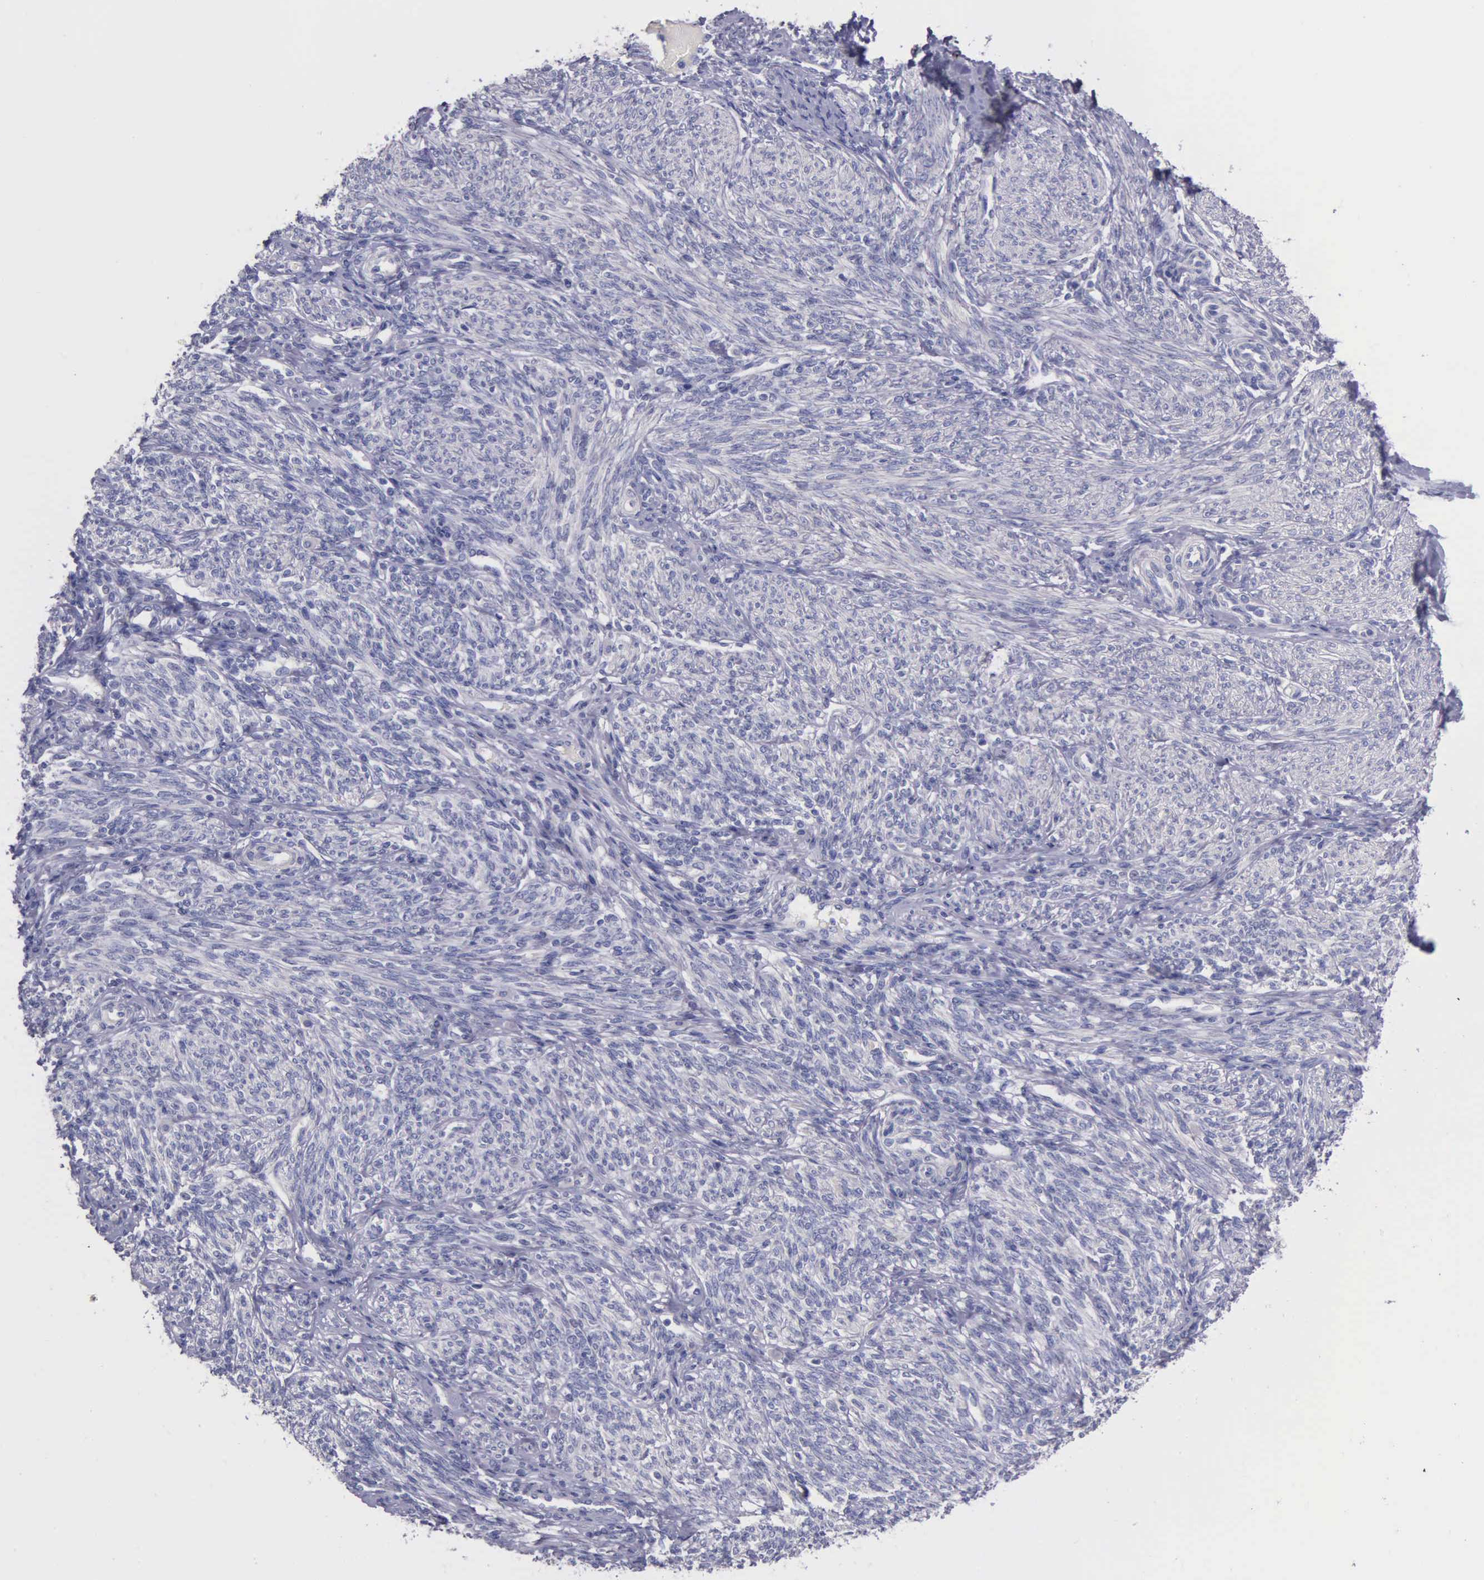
{"staining": {"intensity": "negative", "quantity": "none", "location": "none"}, "tissue": "endometrium", "cell_type": "Cells in endometrial stroma", "image_type": "normal", "snomed": [{"axis": "morphology", "description": "Normal tissue, NOS"}, {"axis": "topography", "description": "Endometrium"}], "caption": "Endometrium stained for a protein using immunohistochemistry (IHC) demonstrates no staining cells in endometrial stroma.", "gene": "GSTT2B", "patient": {"sex": "female", "age": 82}}